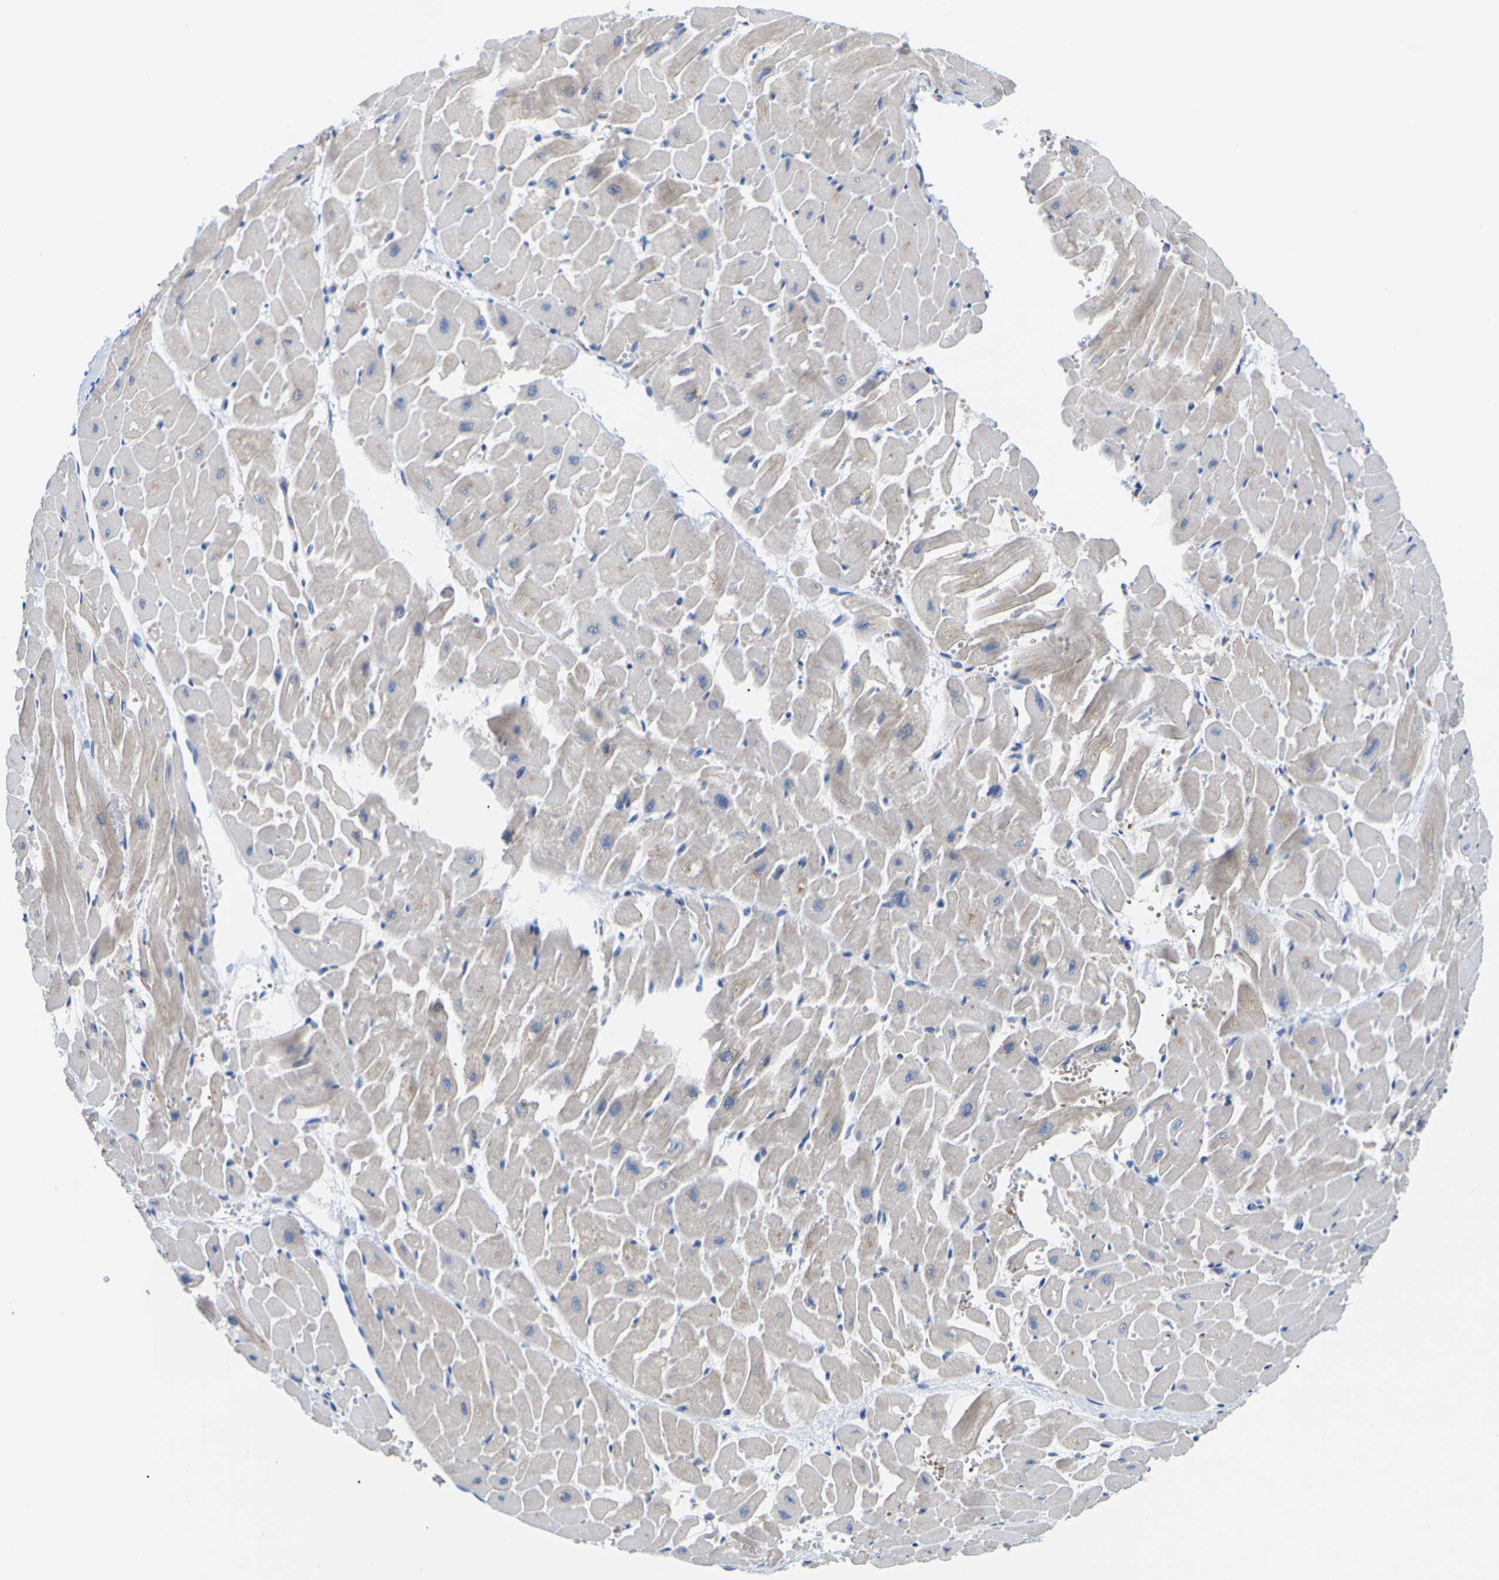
{"staining": {"intensity": "moderate", "quantity": "<25%", "location": "cytoplasmic/membranous"}, "tissue": "heart muscle", "cell_type": "Cardiomyocytes", "image_type": "normal", "snomed": [{"axis": "morphology", "description": "Normal tissue, NOS"}, {"axis": "topography", "description": "Heart"}], "caption": "DAB (3,3'-diaminobenzidine) immunohistochemical staining of unremarkable human heart muscle exhibits moderate cytoplasmic/membranous protein staining in about <25% of cardiomyocytes.", "gene": "TMCO4", "patient": {"sex": "male", "age": 45}}